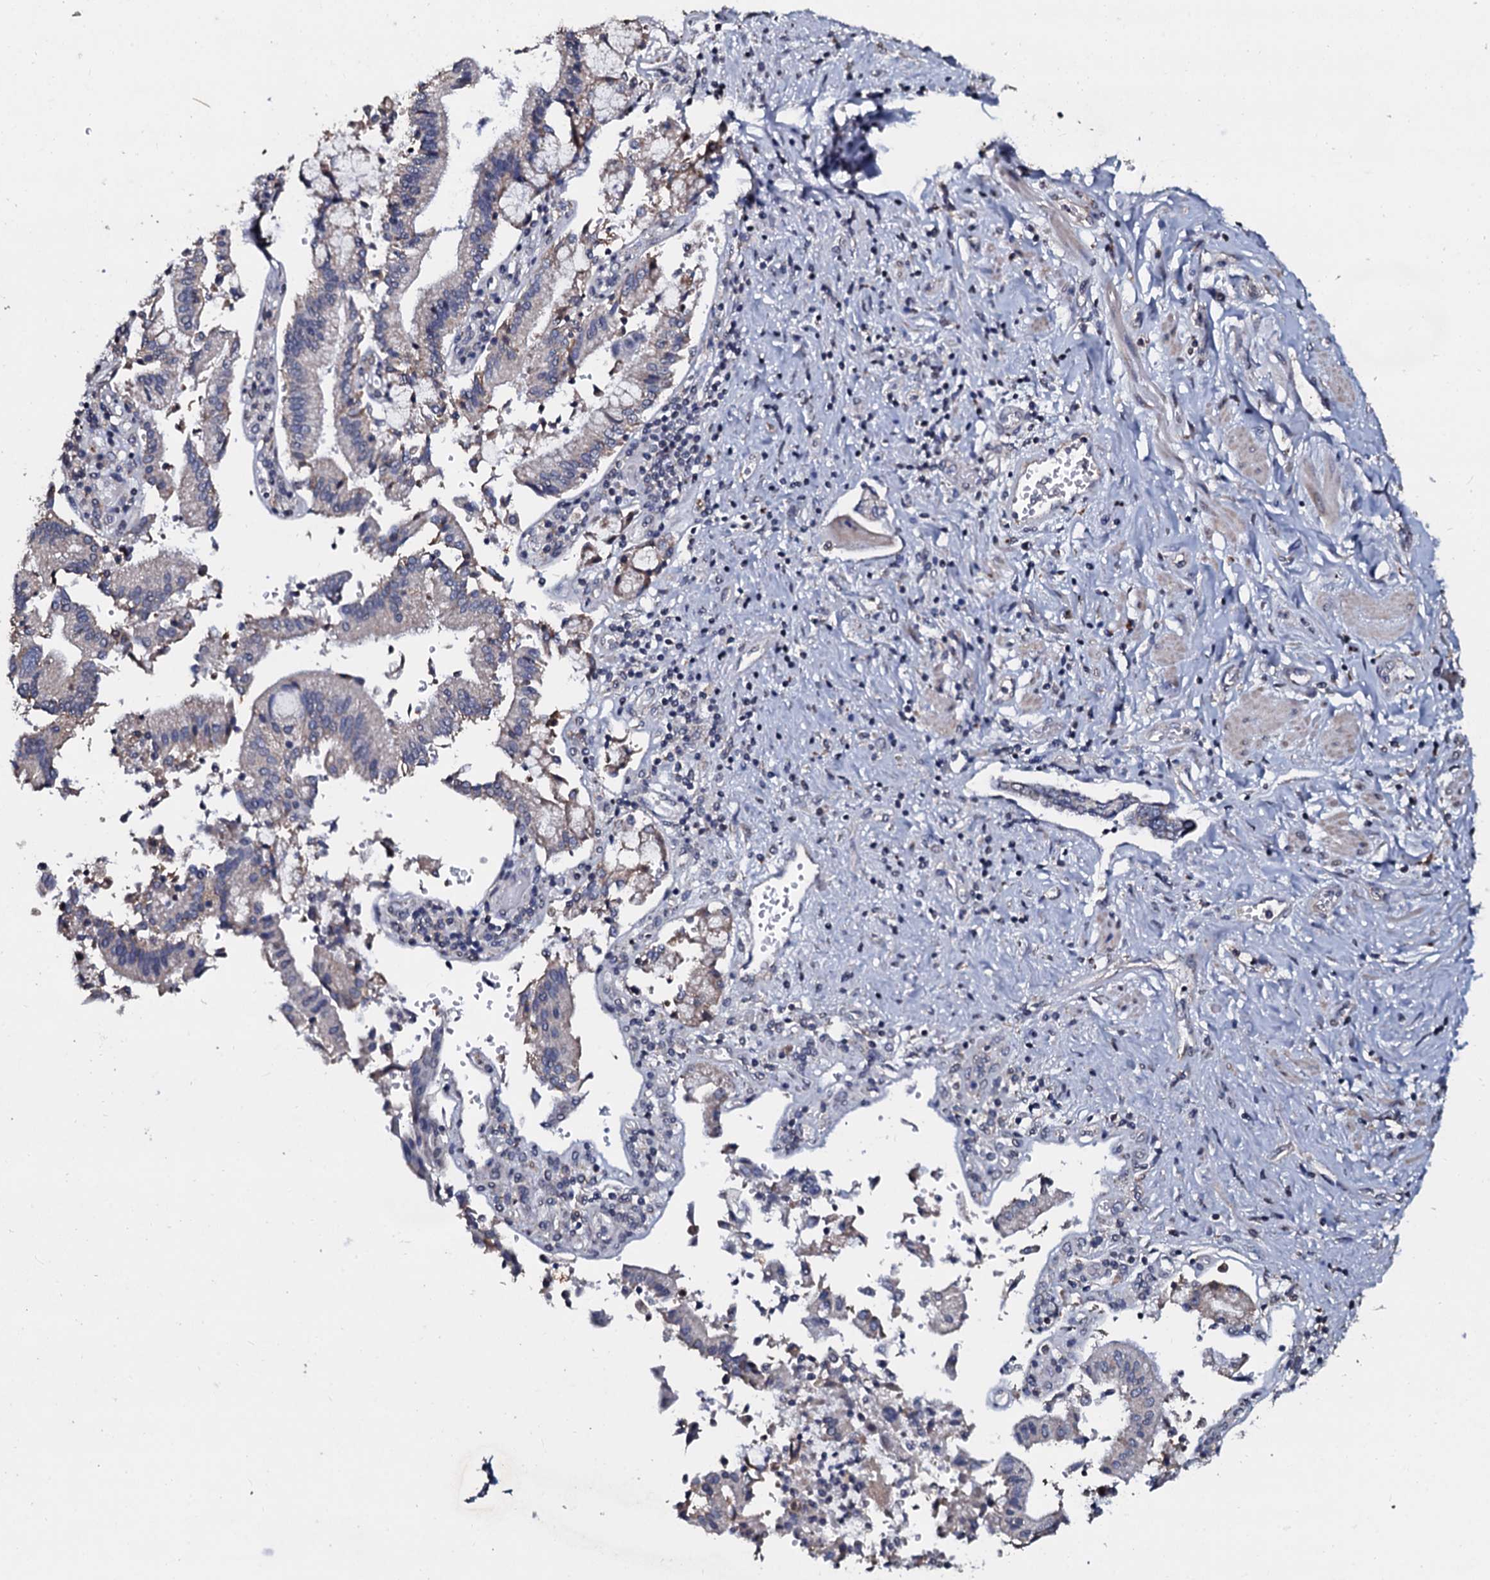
{"staining": {"intensity": "weak", "quantity": "<25%", "location": "cytoplasmic/membranous"}, "tissue": "pancreatic cancer", "cell_type": "Tumor cells", "image_type": "cancer", "snomed": [{"axis": "morphology", "description": "Adenocarcinoma, NOS"}, {"axis": "topography", "description": "Pancreas"}], "caption": "This is an immunohistochemistry micrograph of human adenocarcinoma (pancreatic). There is no expression in tumor cells.", "gene": "SLC37A4", "patient": {"sex": "male", "age": 46}}